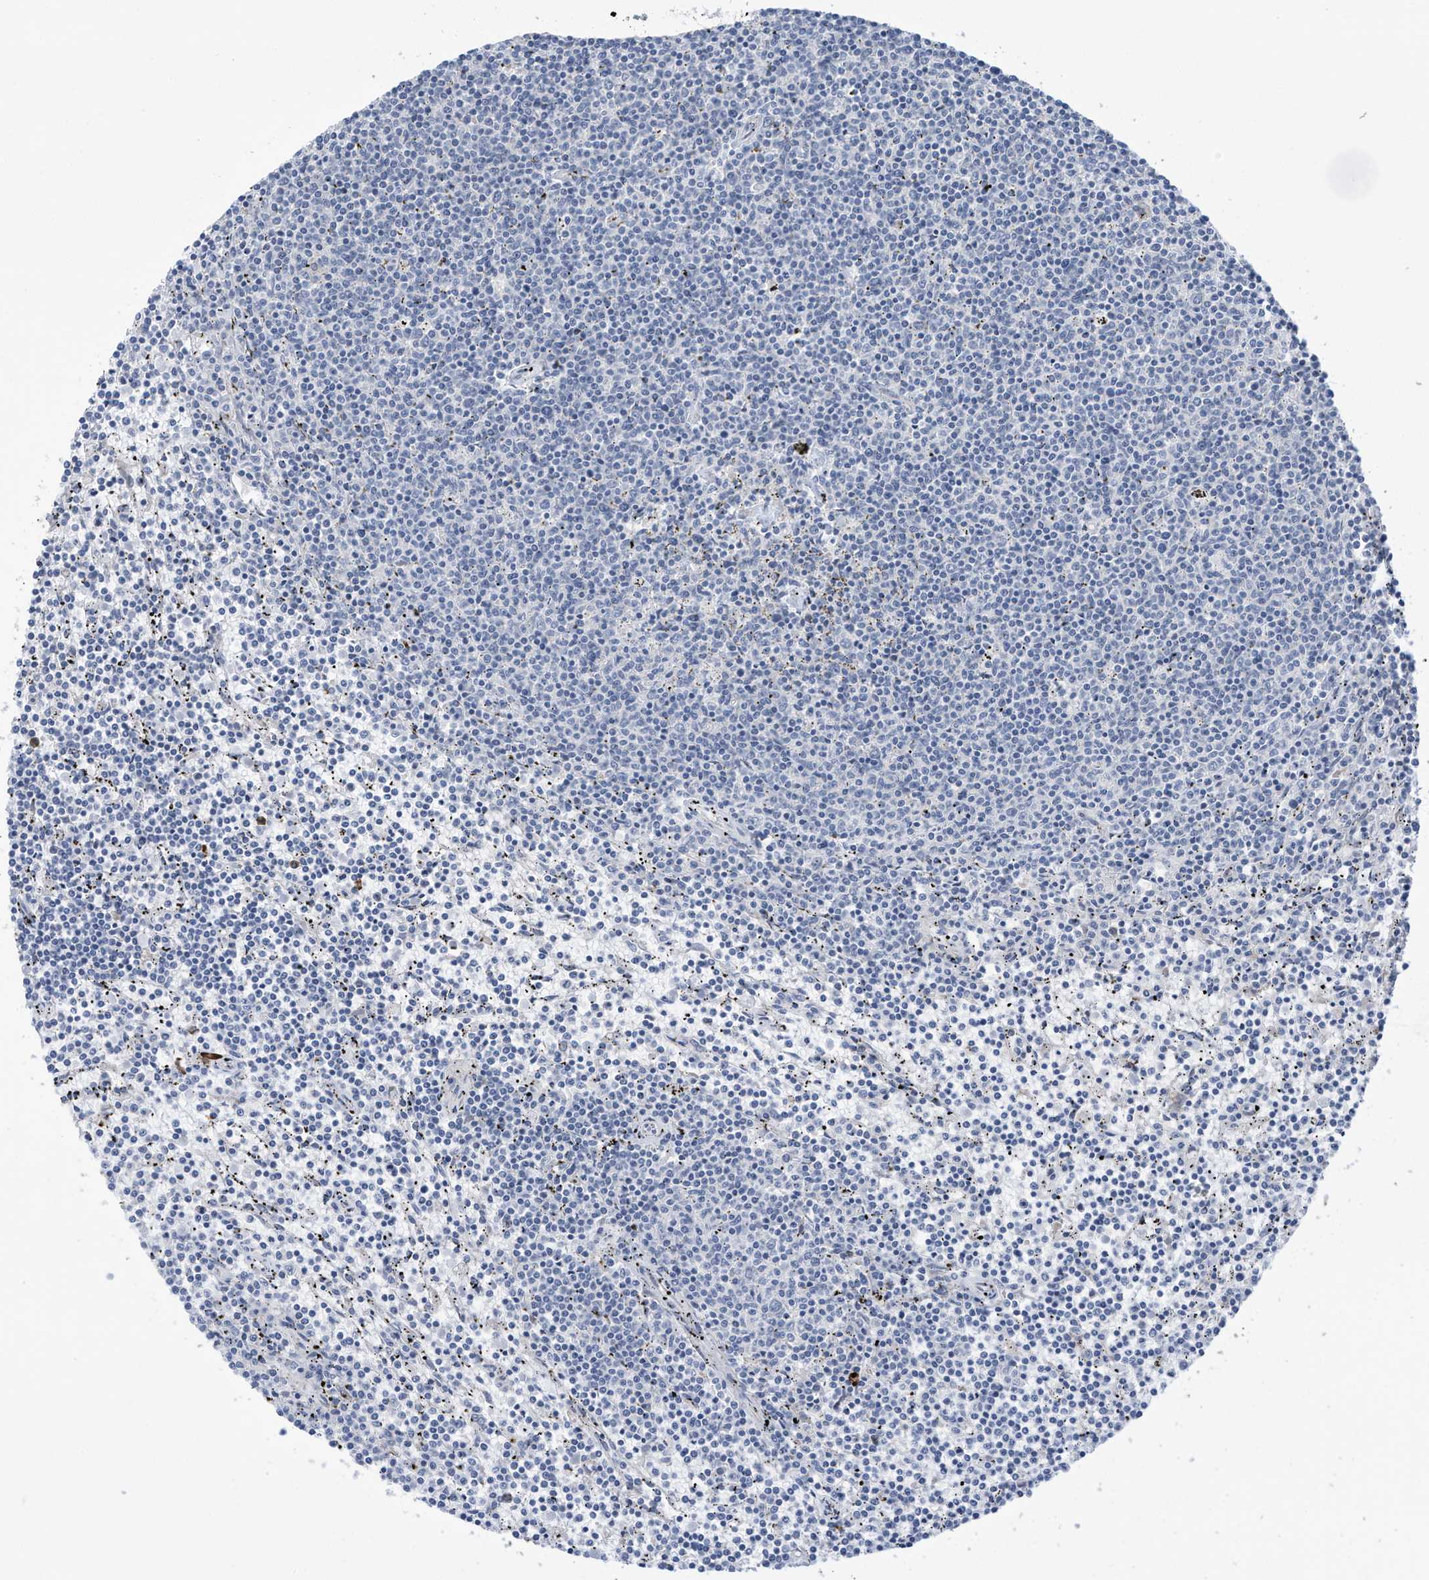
{"staining": {"intensity": "negative", "quantity": "none", "location": "none"}, "tissue": "lymphoma", "cell_type": "Tumor cells", "image_type": "cancer", "snomed": [{"axis": "morphology", "description": "Malignant lymphoma, non-Hodgkin's type, Low grade"}, {"axis": "topography", "description": "Spleen"}], "caption": "Immunohistochemistry (IHC) photomicrograph of human malignant lymphoma, non-Hodgkin's type (low-grade) stained for a protein (brown), which shows no expression in tumor cells. Brightfield microscopy of IHC stained with DAB (brown) and hematoxylin (blue), captured at high magnification.", "gene": "ZNF292", "patient": {"sex": "female", "age": 50}}